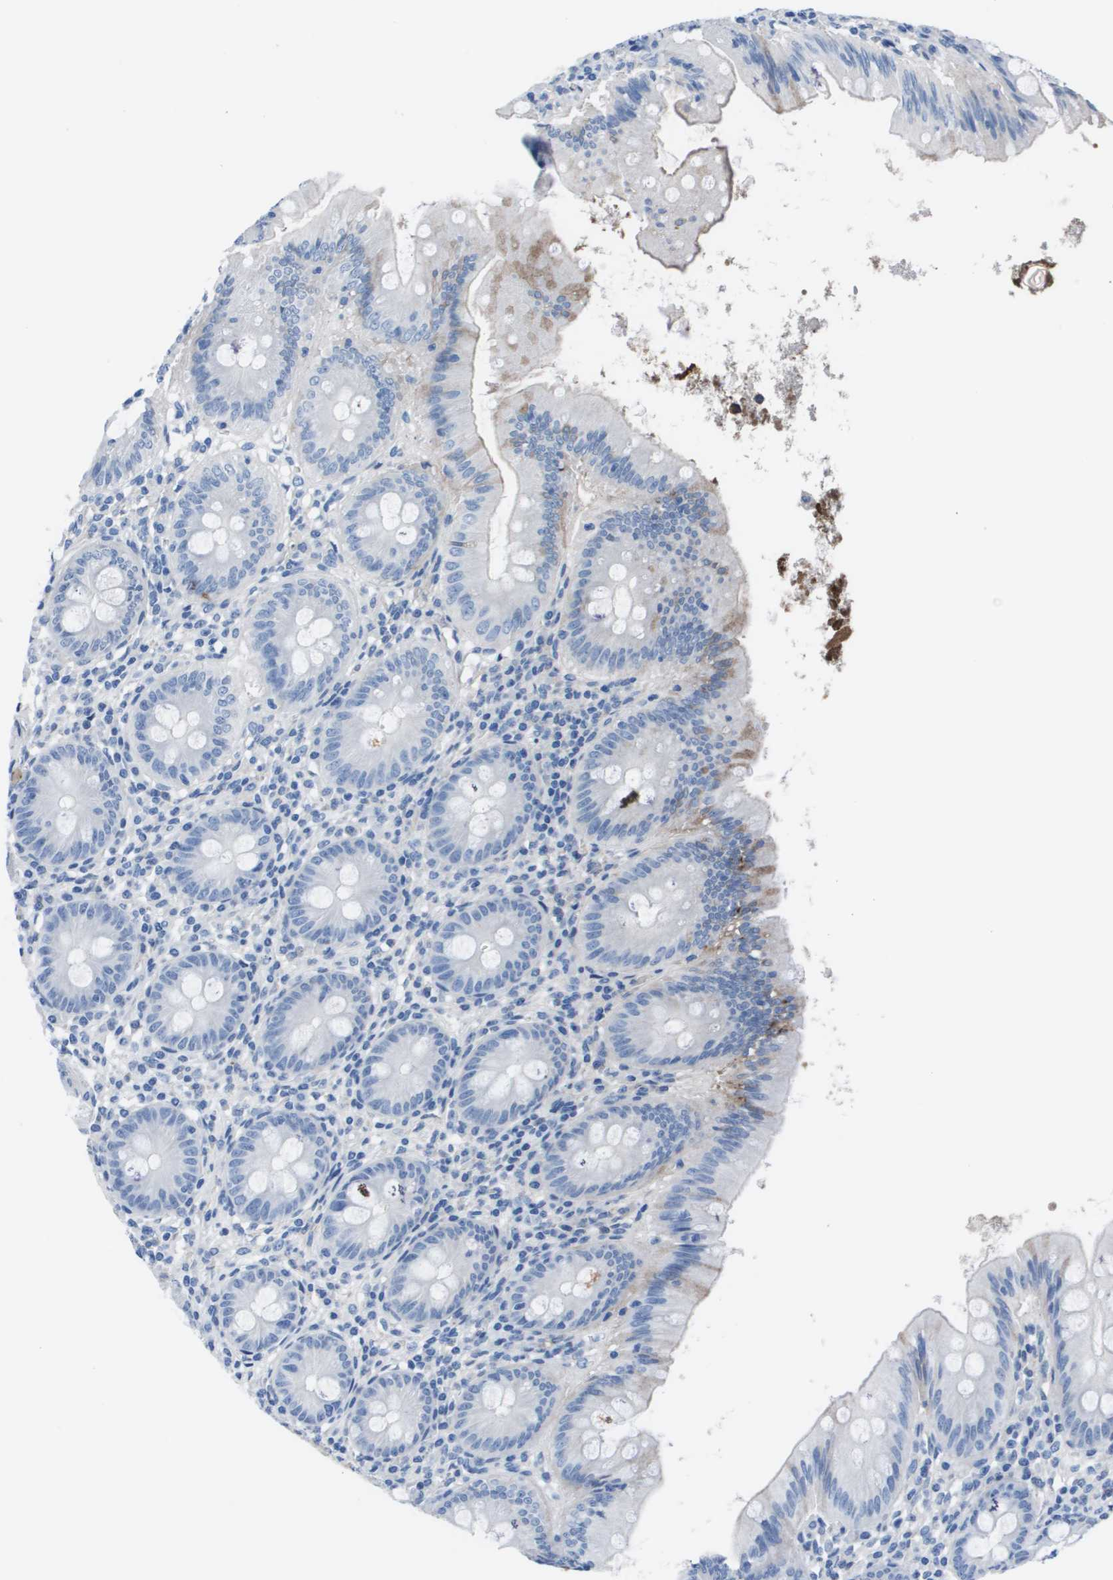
{"staining": {"intensity": "negative", "quantity": "none", "location": "none"}, "tissue": "appendix", "cell_type": "Glandular cells", "image_type": "normal", "snomed": [{"axis": "morphology", "description": "Normal tissue, NOS"}, {"axis": "topography", "description": "Appendix"}], "caption": "Immunohistochemistry (IHC) photomicrograph of normal appendix: appendix stained with DAB reveals no significant protein staining in glandular cells. (Stains: DAB immunohistochemistry with hematoxylin counter stain, Microscopy: brightfield microscopy at high magnification).", "gene": "VTN", "patient": {"sex": "male", "age": 56}}